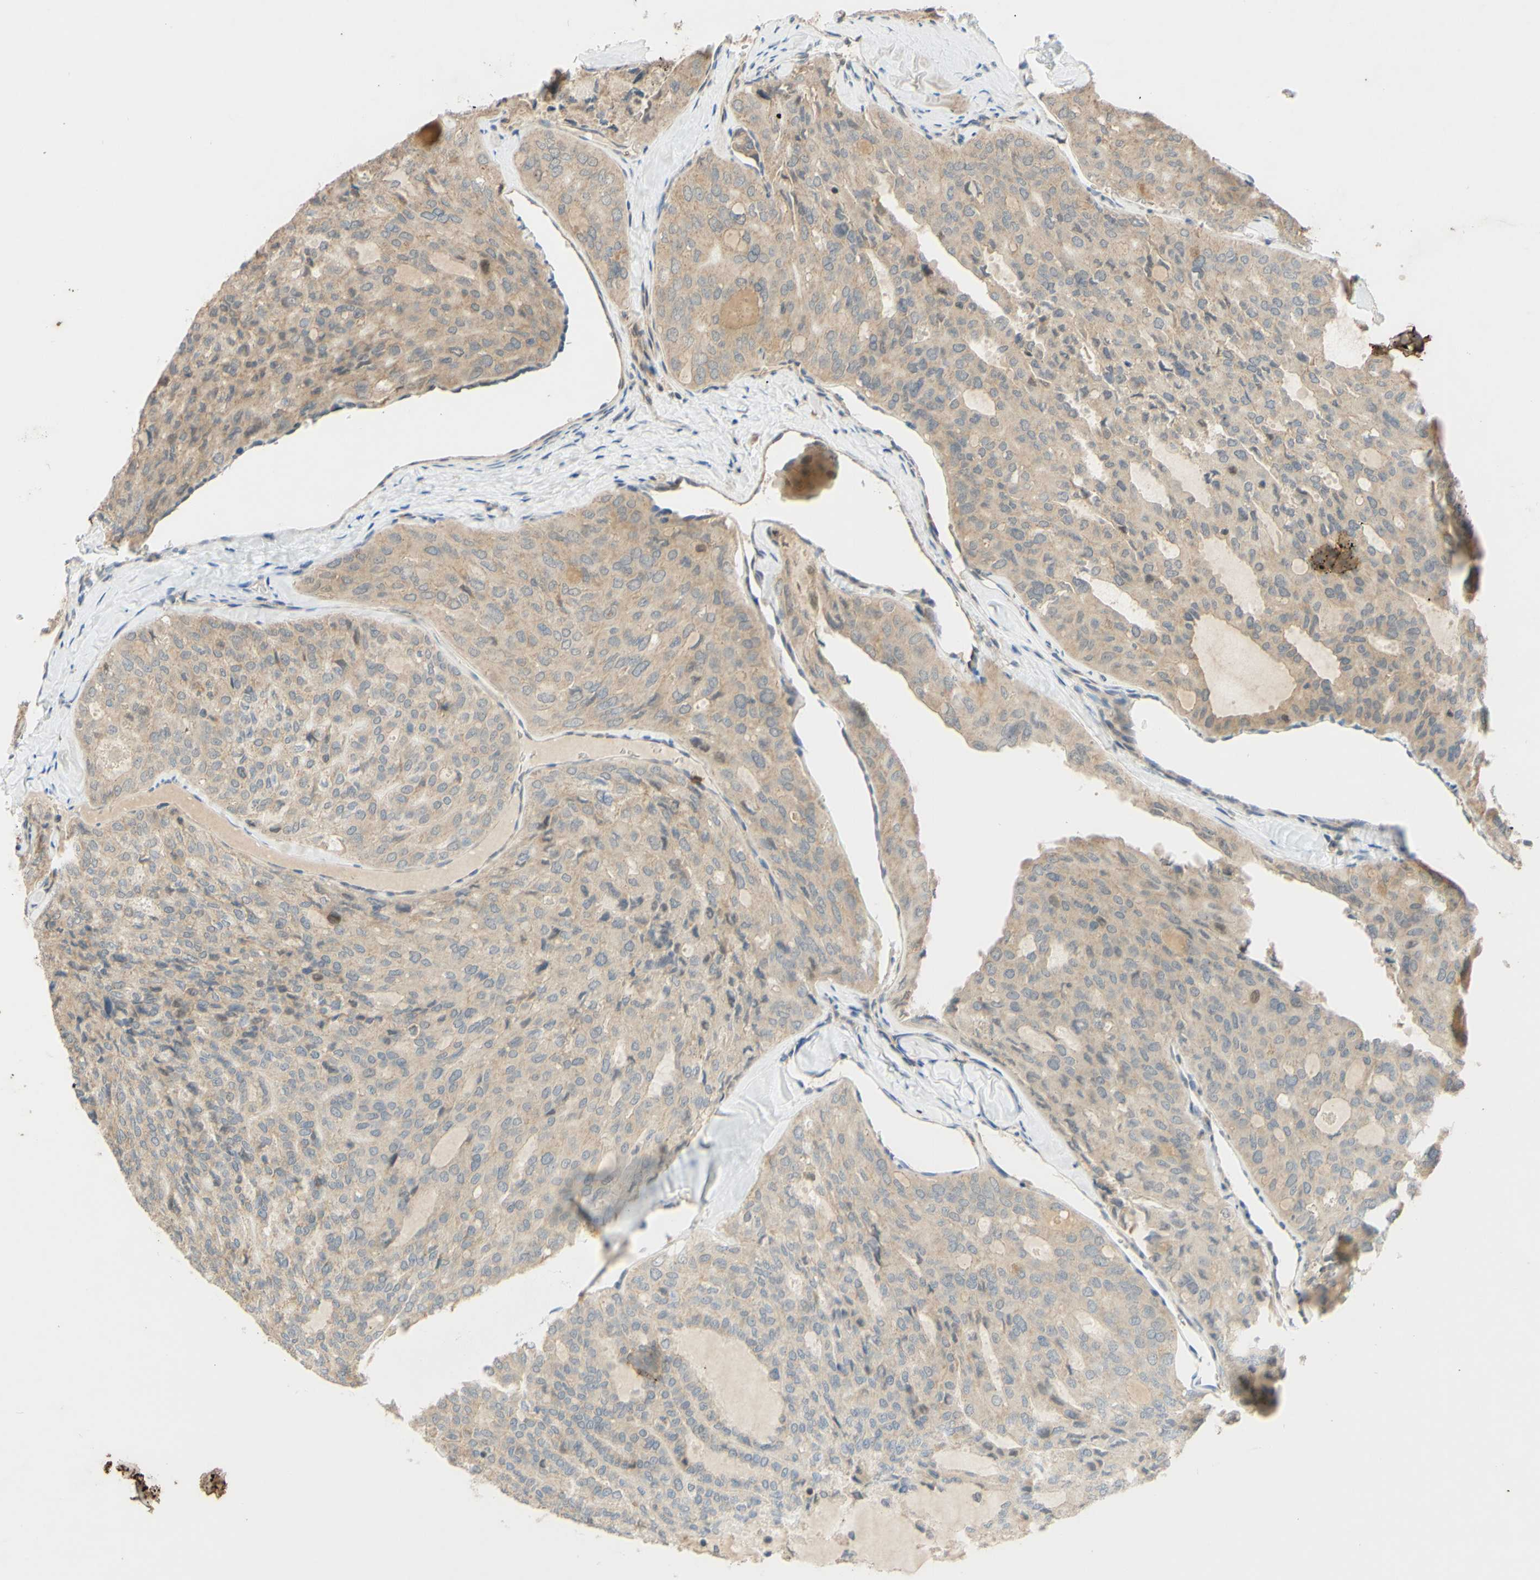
{"staining": {"intensity": "weak", "quantity": ">75%", "location": "cytoplasmic/membranous"}, "tissue": "thyroid cancer", "cell_type": "Tumor cells", "image_type": "cancer", "snomed": [{"axis": "morphology", "description": "Follicular adenoma carcinoma, NOS"}, {"axis": "topography", "description": "Thyroid gland"}], "caption": "Immunohistochemical staining of follicular adenoma carcinoma (thyroid) shows low levels of weak cytoplasmic/membranous protein expression in approximately >75% of tumor cells.", "gene": "GATA1", "patient": {"sex": "male", "age": 75}}